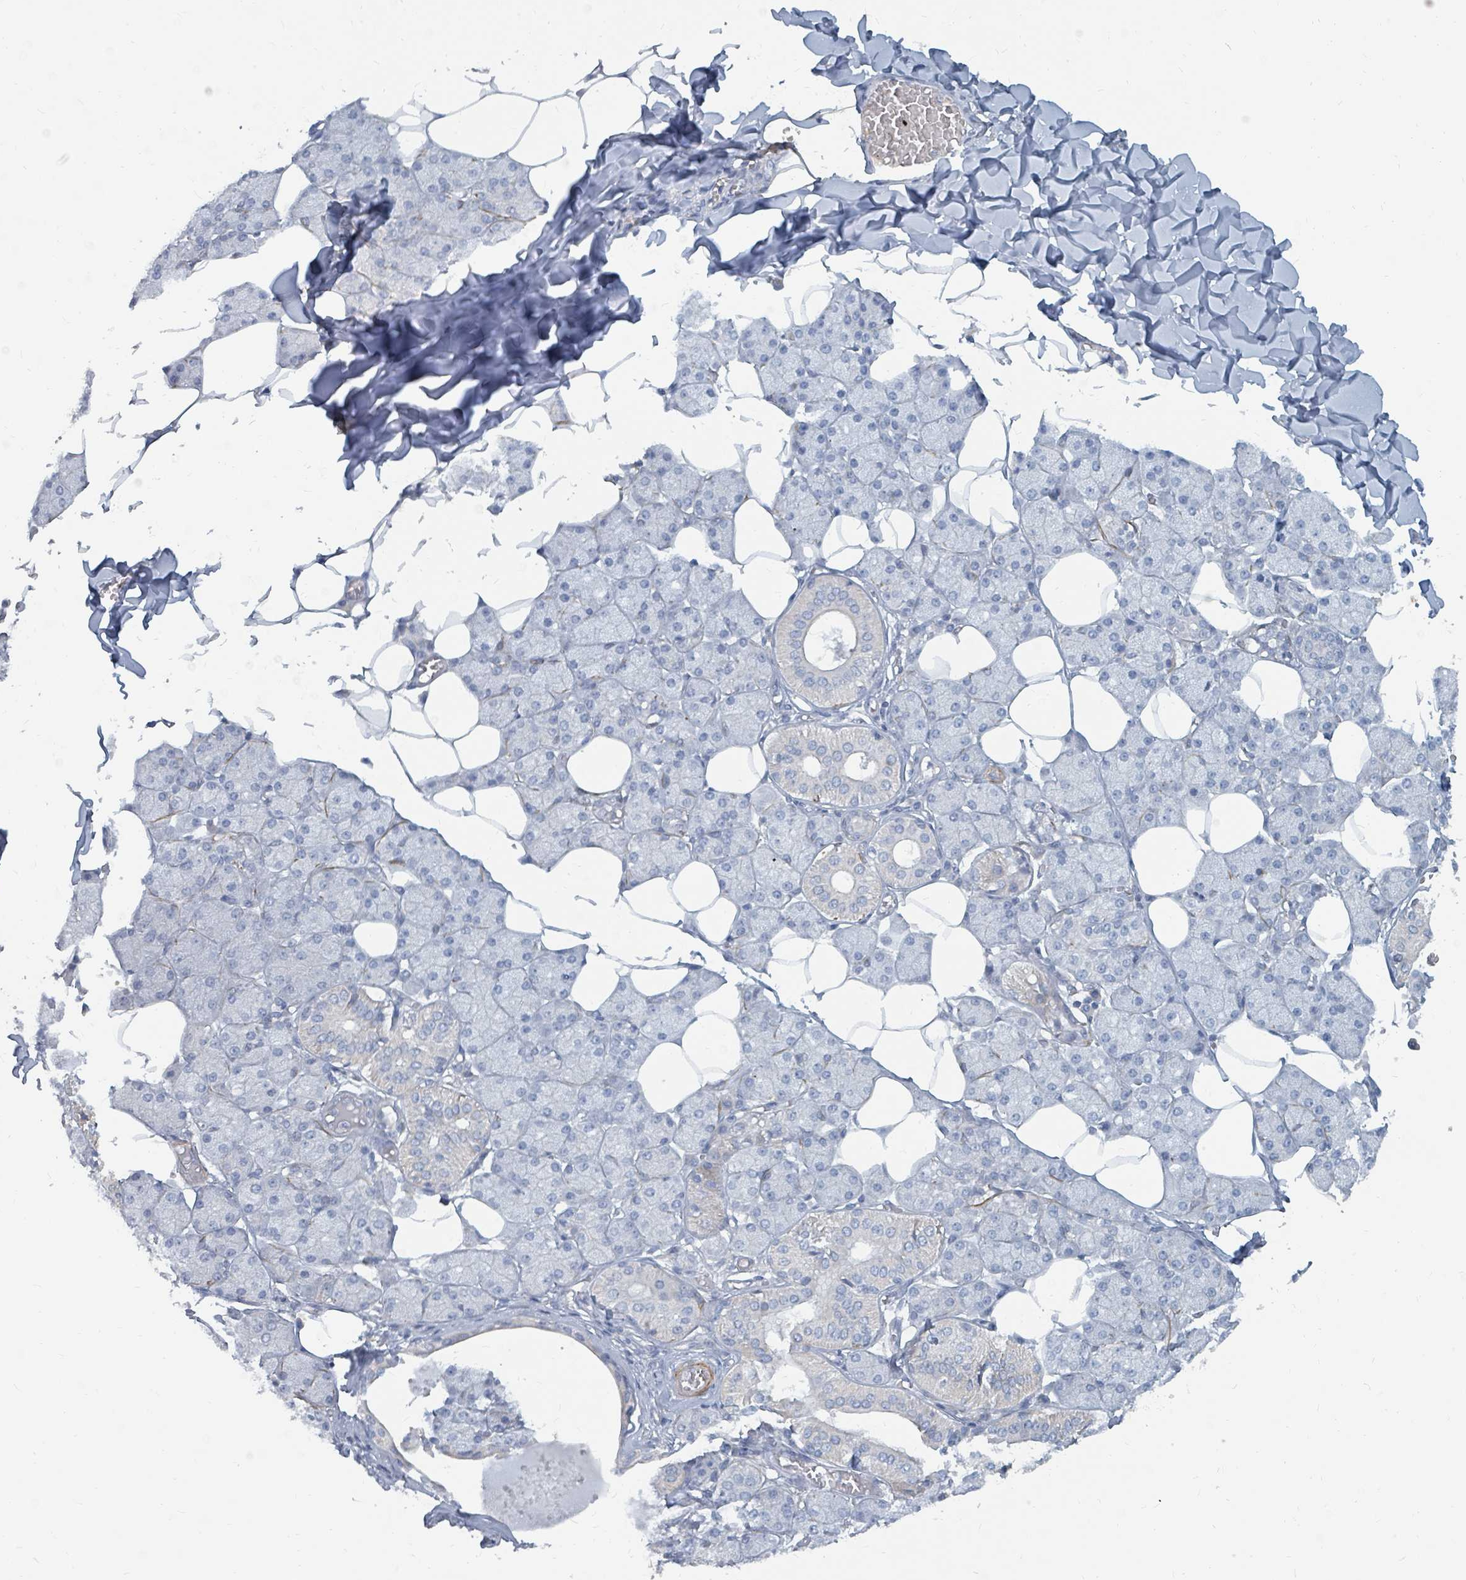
{"staining": {"intensity": "moderate", "quantity": "<25%", "location": "cytoplasmic/membranous"}, "tissue": "salivary gland", "cell_type": "Glandular cells", "image_type": "normal", "snomed": [{"axis": "morphology", "description": "Normal tissue, NOS"}, {"axis": "topography", "description": "Salivary gland"}], "caption": "IHC staining of unremarkable salivary gland, which reveals low levels of moderate cytoplasmic/membranous expression in about <25% of glandular cells indicating moderate cytoplasmic/membranous protein positivity. The staining was performed using DAB (brown) for protein detection and nuclei were counterstained in hematoxylin (blue).", "gene": "ARGFX", "patient": {"sex": "female", "age": 33}}